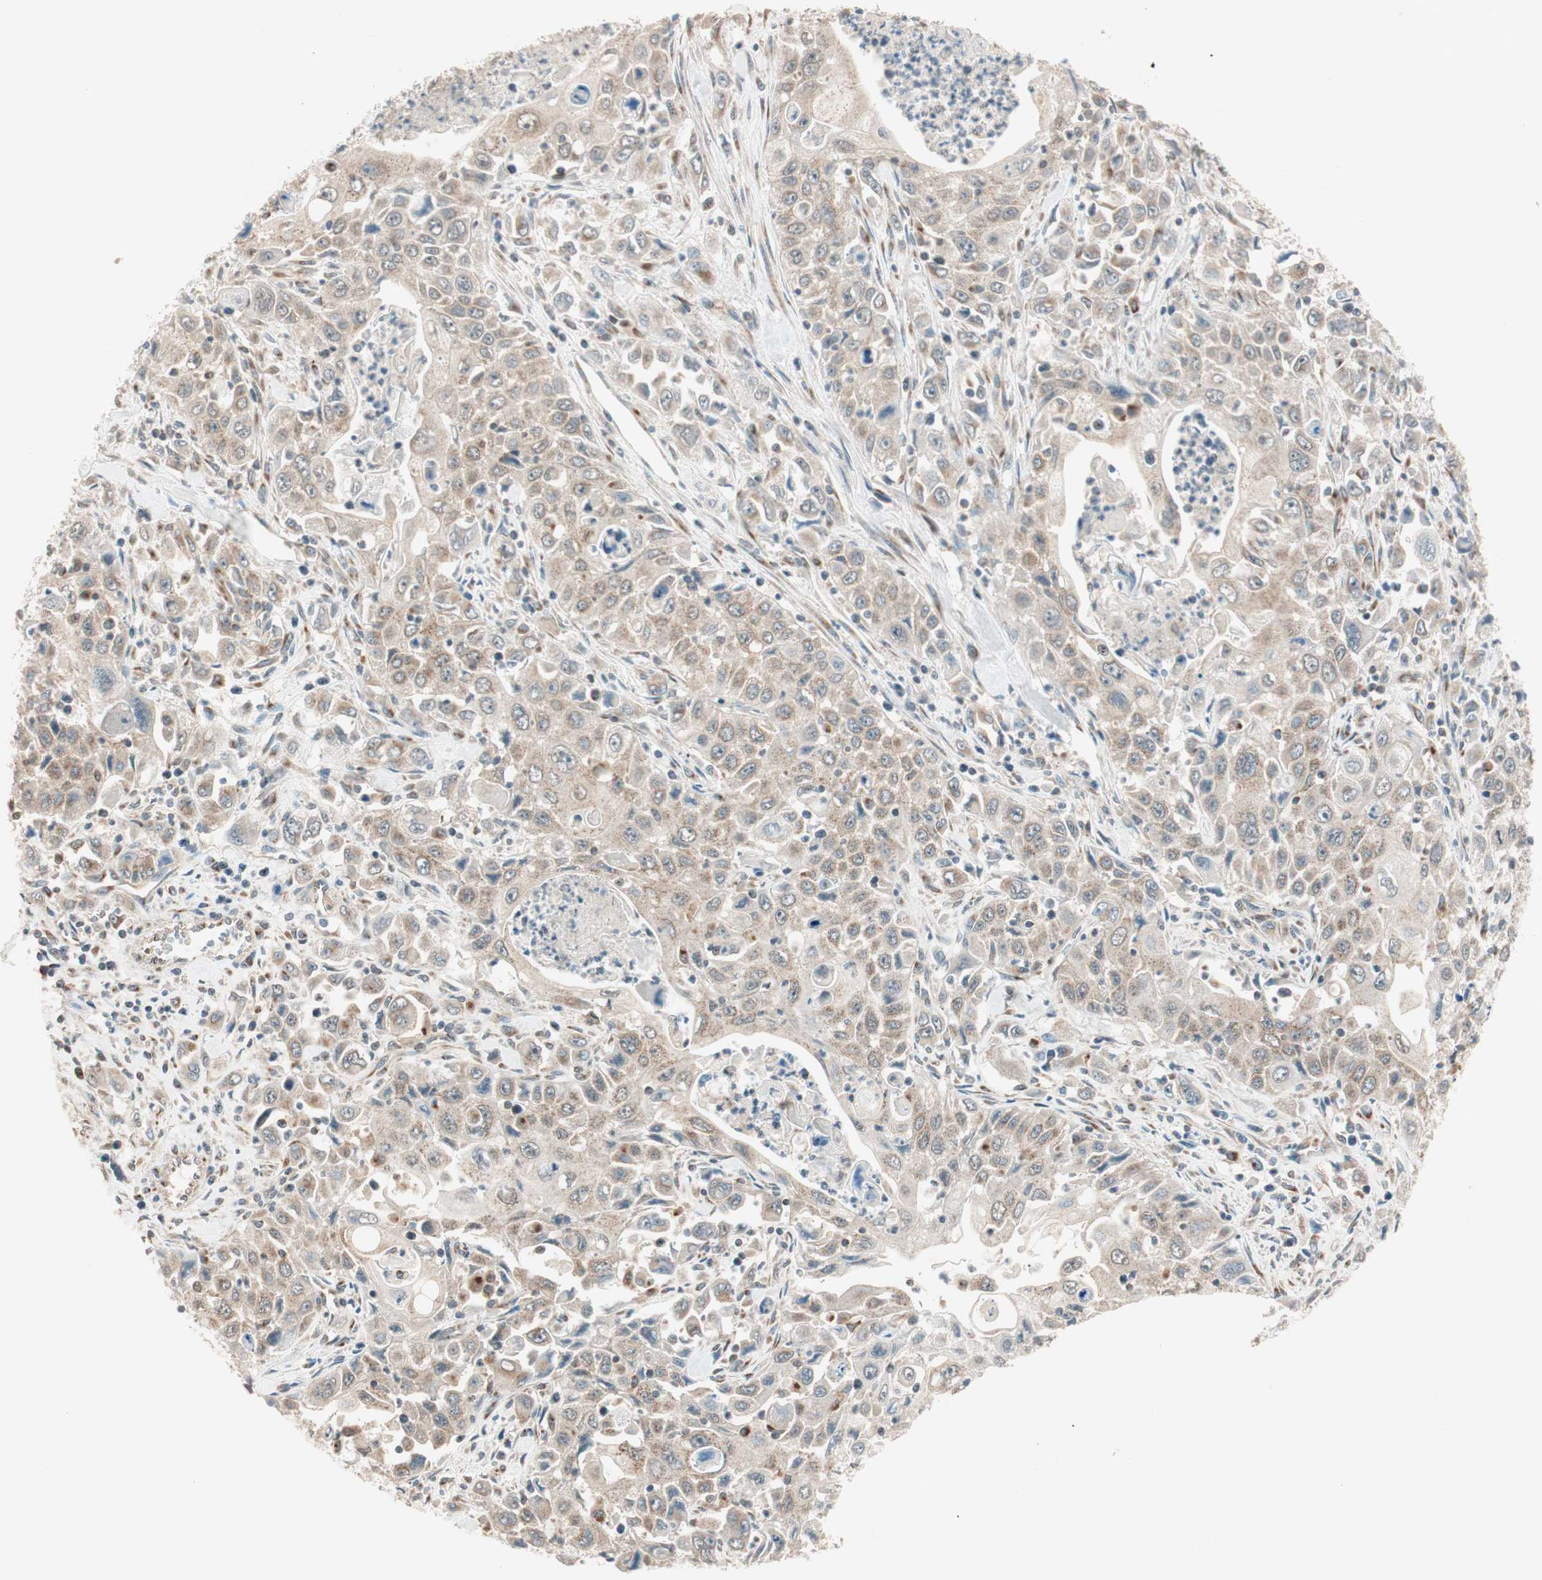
{"staining": {"intensity": "moderate", "quantity": ">75%", "location": "cytoplasmic/membranous"}, "tissue": "pancreatic cancer", "cell_type": "Tumor cells", "image_type": "cancer", "snomed": [{"axis": "morphology", "description": "Adenocarcinoma, NOS"}, {"axis": "topography", "description": "Pancreas"}], "caption": "The micrograph exhibits staining of pancreatic adenocarcinoma, revealing moderate cytoplasmic/membranous protein positivity (brown color) within tumor cells.", "gene": "SEC16A", "patient": {"sex": "male", "age": 70}}